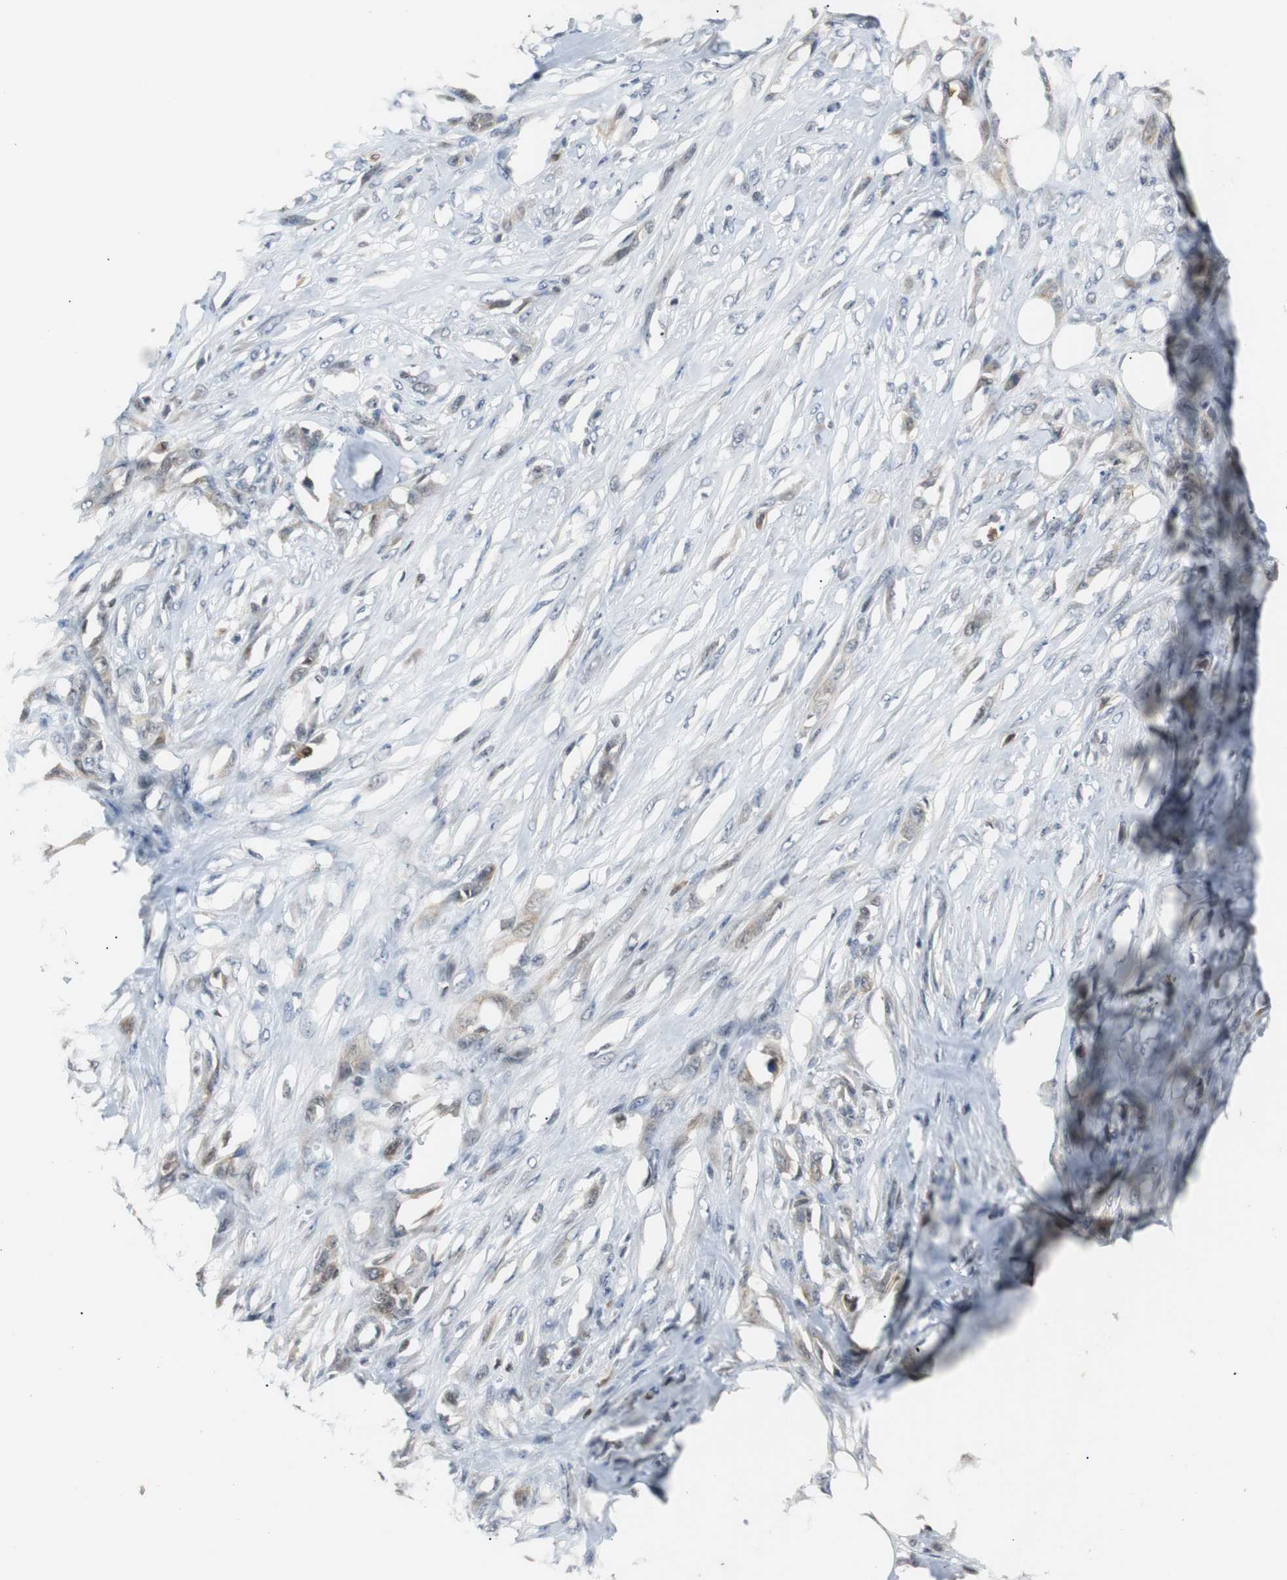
{"staining": {"intensity": "weak", "quantity": "25%-75%", "location": "cytoplasmic/membranous,nuclear"}, "tissue": "skin cancer", "cell_type": "Tumor cells", "image_type": "cancer", "snomed": [{"axis": "morphology", "description": "Normal tissue, NOS"}, {"axis": "morphology", "description": "Squamous cell carcinoma, NOS"}, {"axis": "topography", "description": "Skin"}], "caption": "This is a micrograph of immunohistochemistry (IHC) staining of skin squamous cell carcinoma, which shows weak expression in the cytoplasmic/membranous and nuclear of tumor cells.", "gene": "SIRT1", "patient": {"sex": "female", "age": 59}}